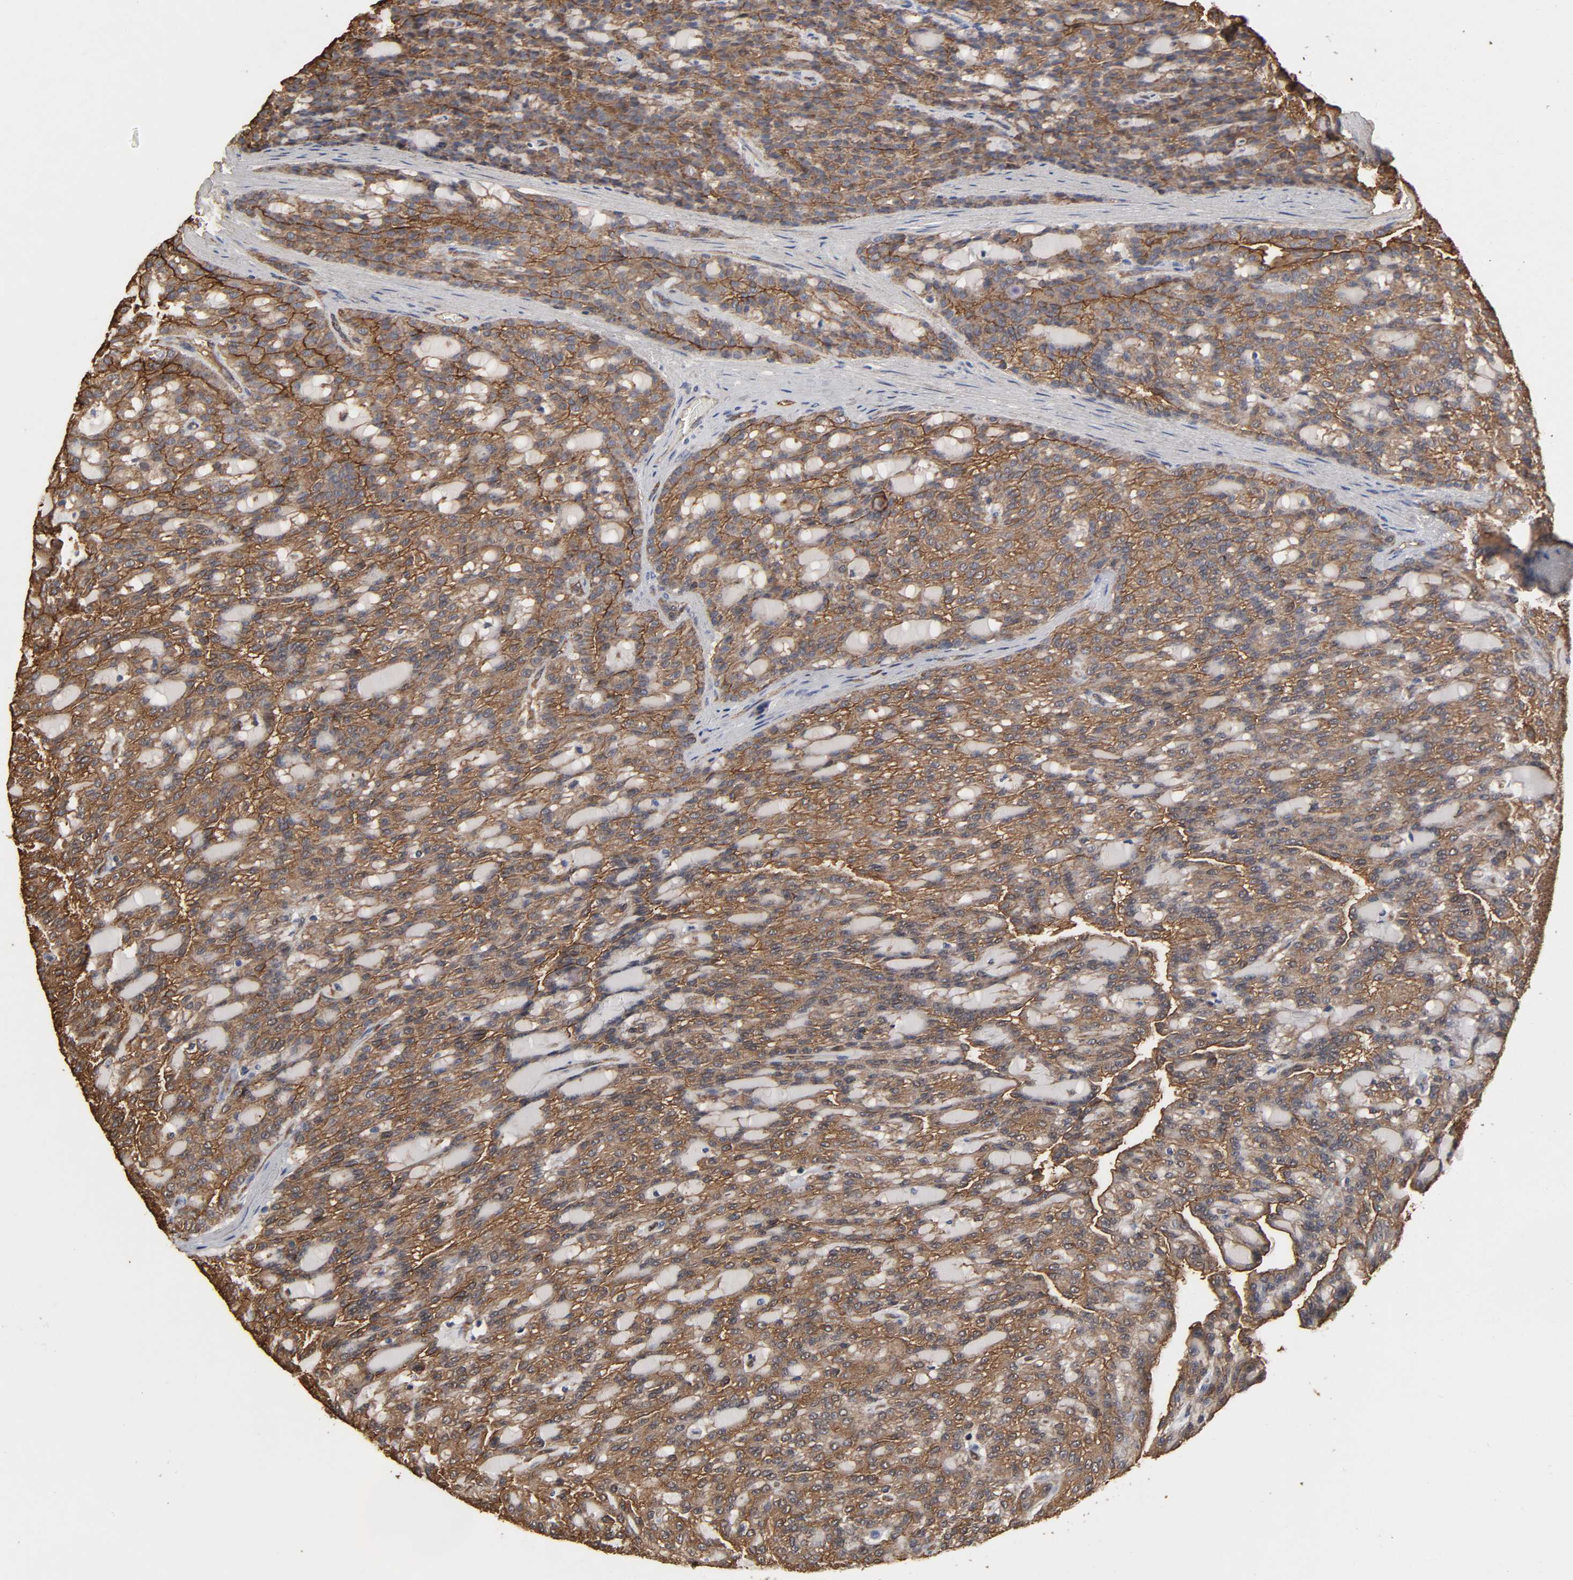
{"staining": {"intensity": "moderate", "quantity": ">75%", "location": "cytoplasmic/membranous"}, "tissue": "renal cancer", "cell_type": "Tumor cells", "image_type": "cancer", "snomed": [{"axis": "morphology", "description": "Adenocarcinoma, NOS"}, {"axis": "topography", "description": "Kidney"}], "caption": "Adenocarcinoma (renal) stained for a protein reveals moderate cytoplasmic/membranous positivity in tumor cells. Ihc stains the protein in brown and the nuclei are stained blue.", "gene": "ANXA2", "patient": {"sex": "male", "age": 63}}